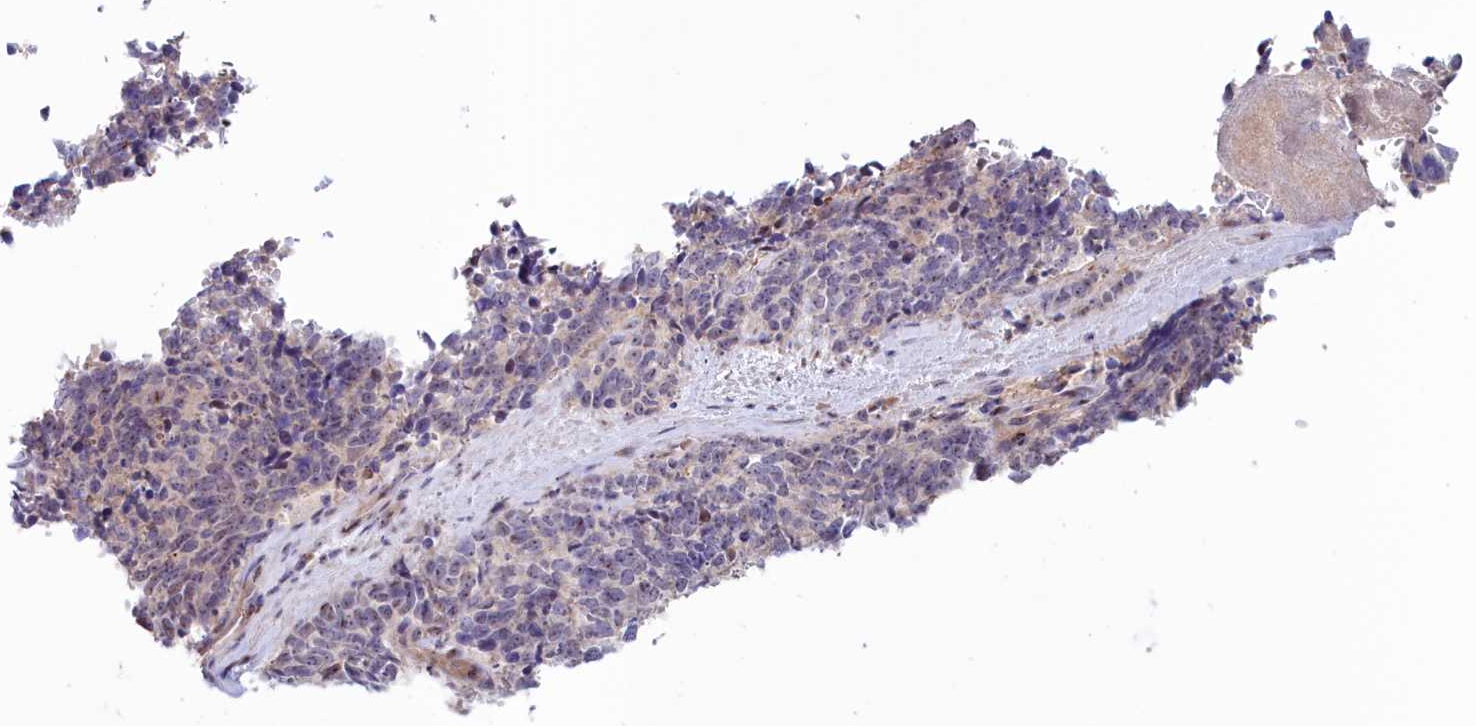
{"staining": {"intensity": "negative", "quantity": "none", "location": "none"}, "tissue": "cervical cancer", "cell_type": "Tumor cells", "image_type": "cancer", "snomed": [{"axis": "morphology", "description": "Squamous cell carcinoma, NOS"}, {"axis": "topography", "description": "Cervix"}], "caption": "High magnification brightfield microscopy of squamous cell carcinoma (cervical) stained with DAB (brown) and counterstained with hematoxylin (blue): tumor cells show no significant staining.", "gene": "NEURL4", "patient": {"sex": "female", "age": 29}}